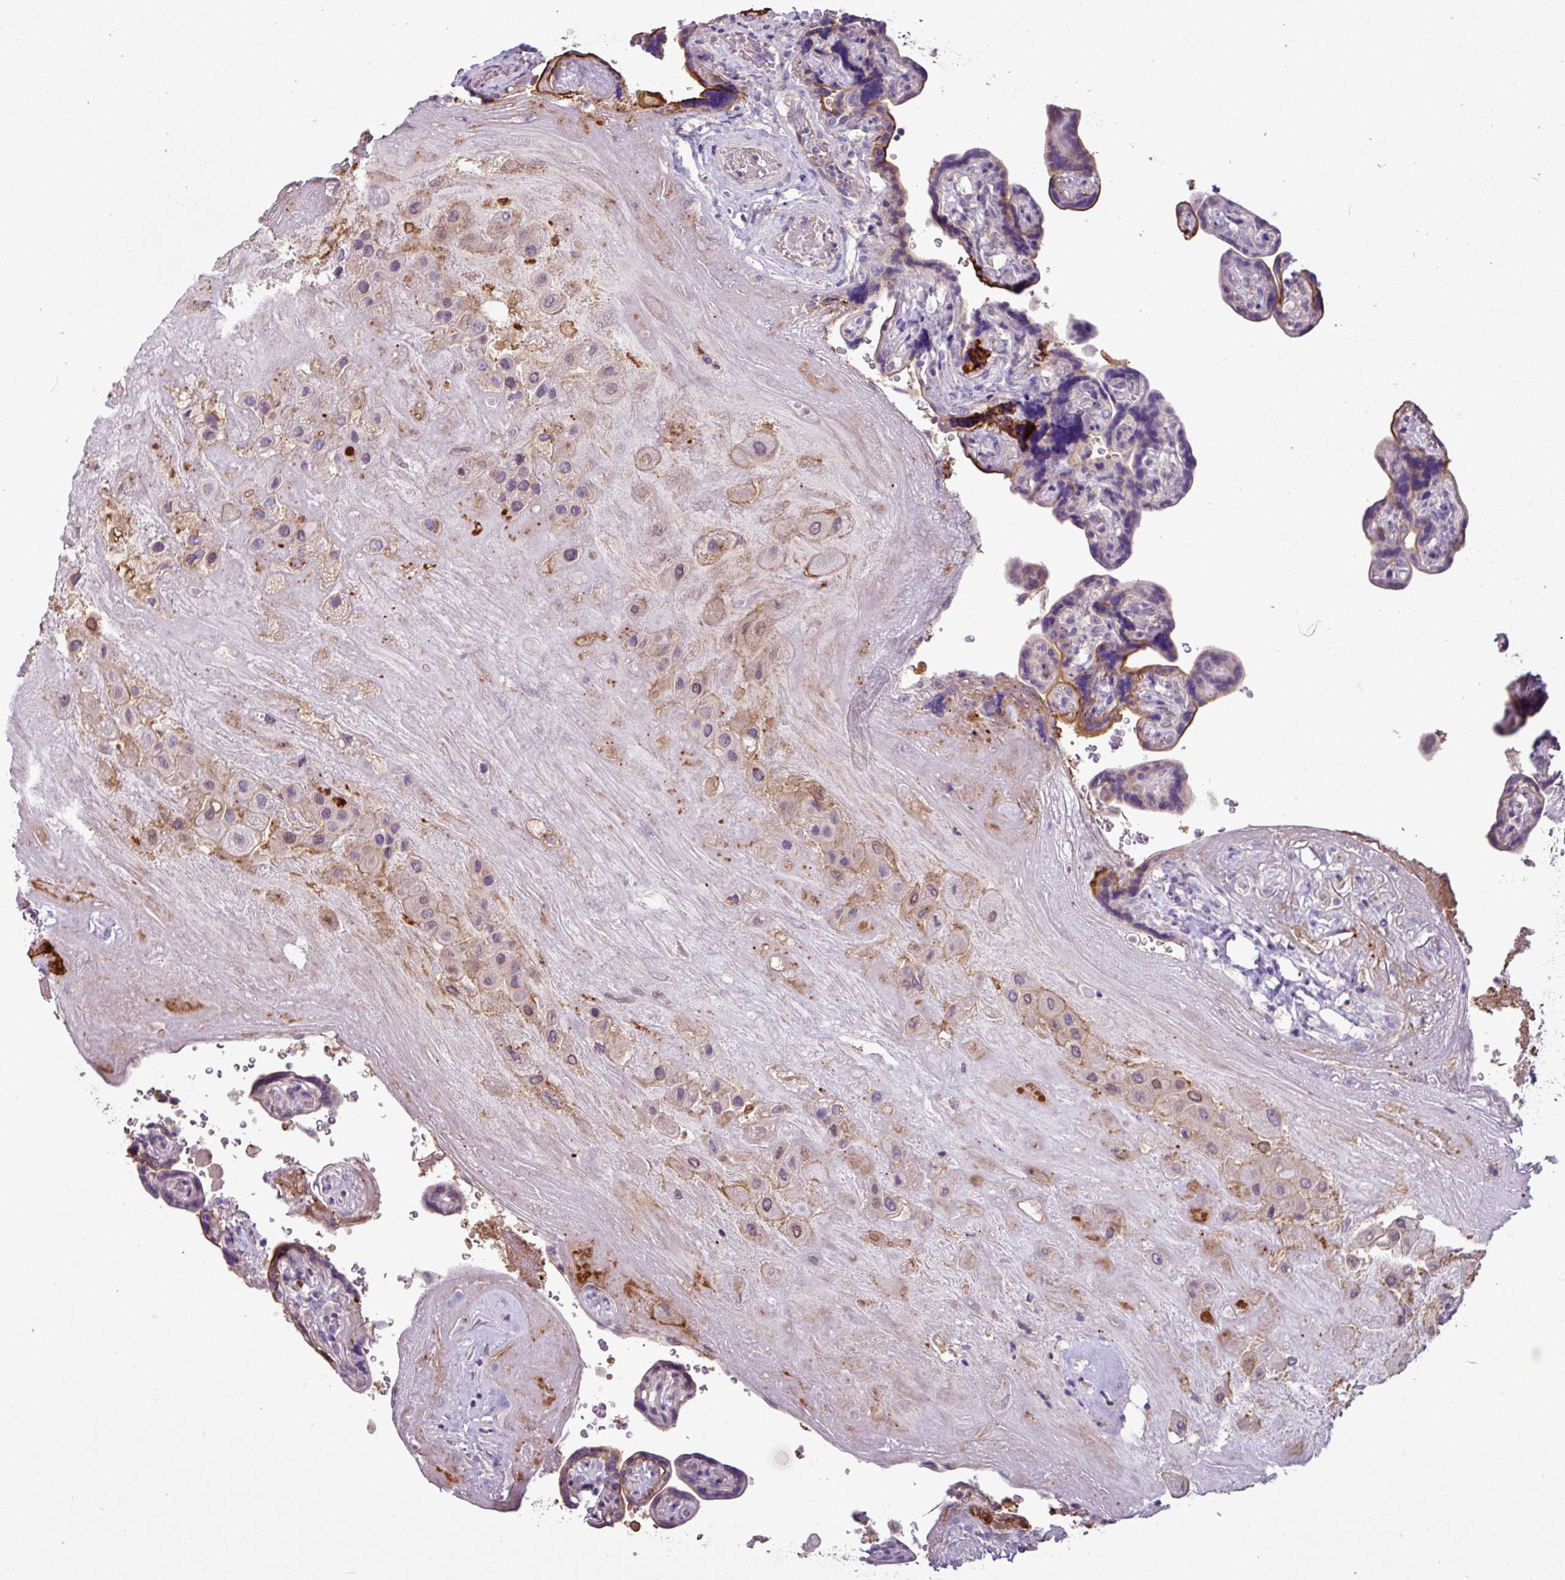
{"staining": {"intensity": "moderate", "quantity": "<25%", "location": "cytoplasmic/membranous,nuclear"}, "tissue": "placenta", "cell_type": "Decidual cells", "image_type": "normal", "snomed": [{"axis": "morphology", "description": "Normal tissue, NOS"}, {"axis": "topography", "description": "Placenta"}], "caption": "DAB immunohistochemical staining of normal human placenta exhibits moderate cytoplasmic/membranous,nuclear protein staining in approximately <25% of decidual cells.", "gene": "PNLDC1", "patient": {"sex": "female", "age": 32}}